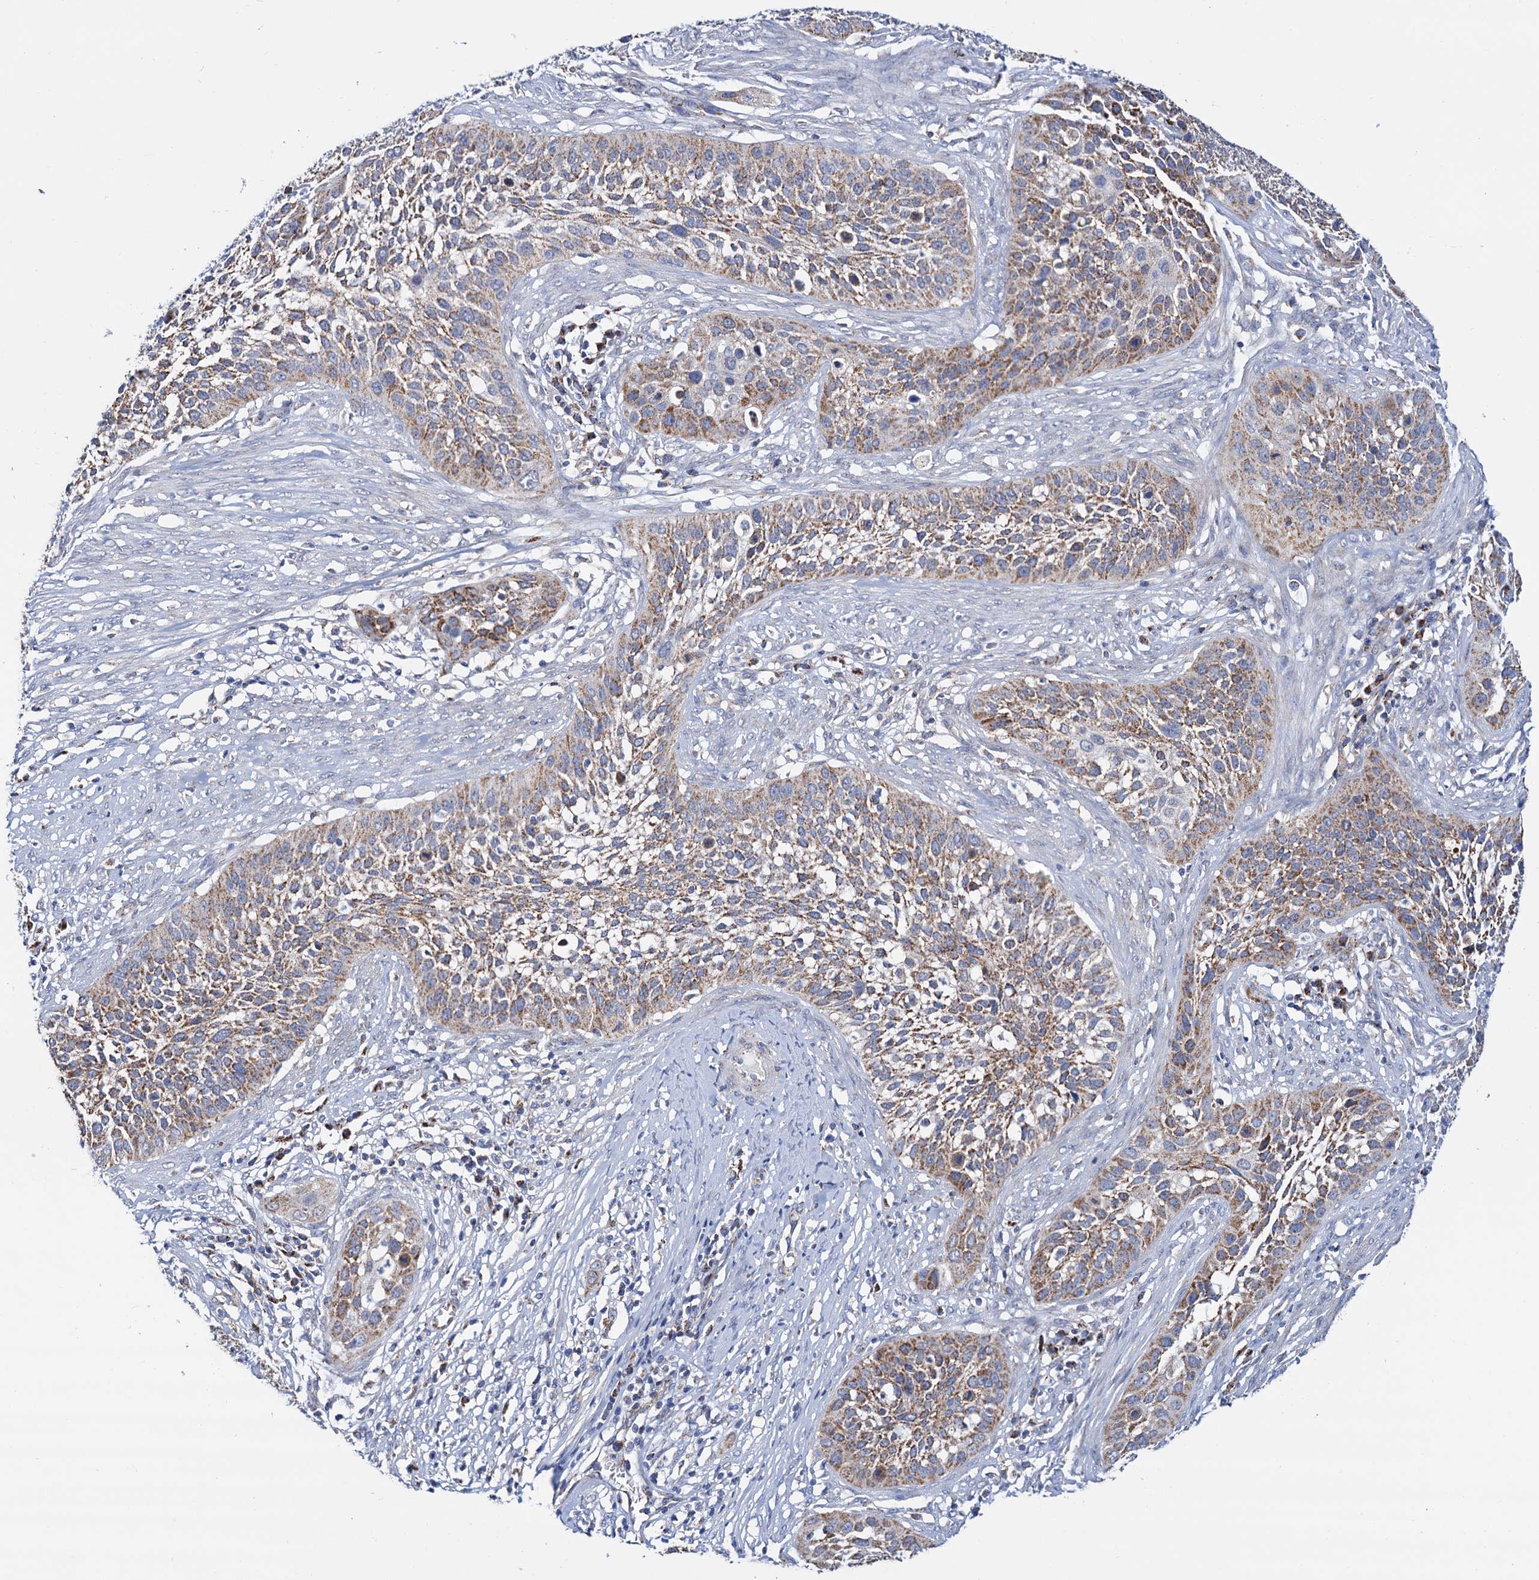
{"staining": {"intensity": "moderate", "quantity": ">75%", "location": "cytoplasmic/membranous"}, "tissue": "cervical cancer", "cell_type": "Tumor cells", "image_type": "cancer", "snomed": [{"axis": "morphology", "description": "Squamous cell carcinoma, NOS"}, {"axis": "topography", "description": "Cervix"}], "caption": "About >75% of tumor cells in cervical cancer (squamous cell carcinoma) exhibit moderate cytoplasmic/membranous protein staining as visualized by brown immunohistochemical staining.", "gene": "C2CD3", "patient": {"sex": "female", "age": 34}}